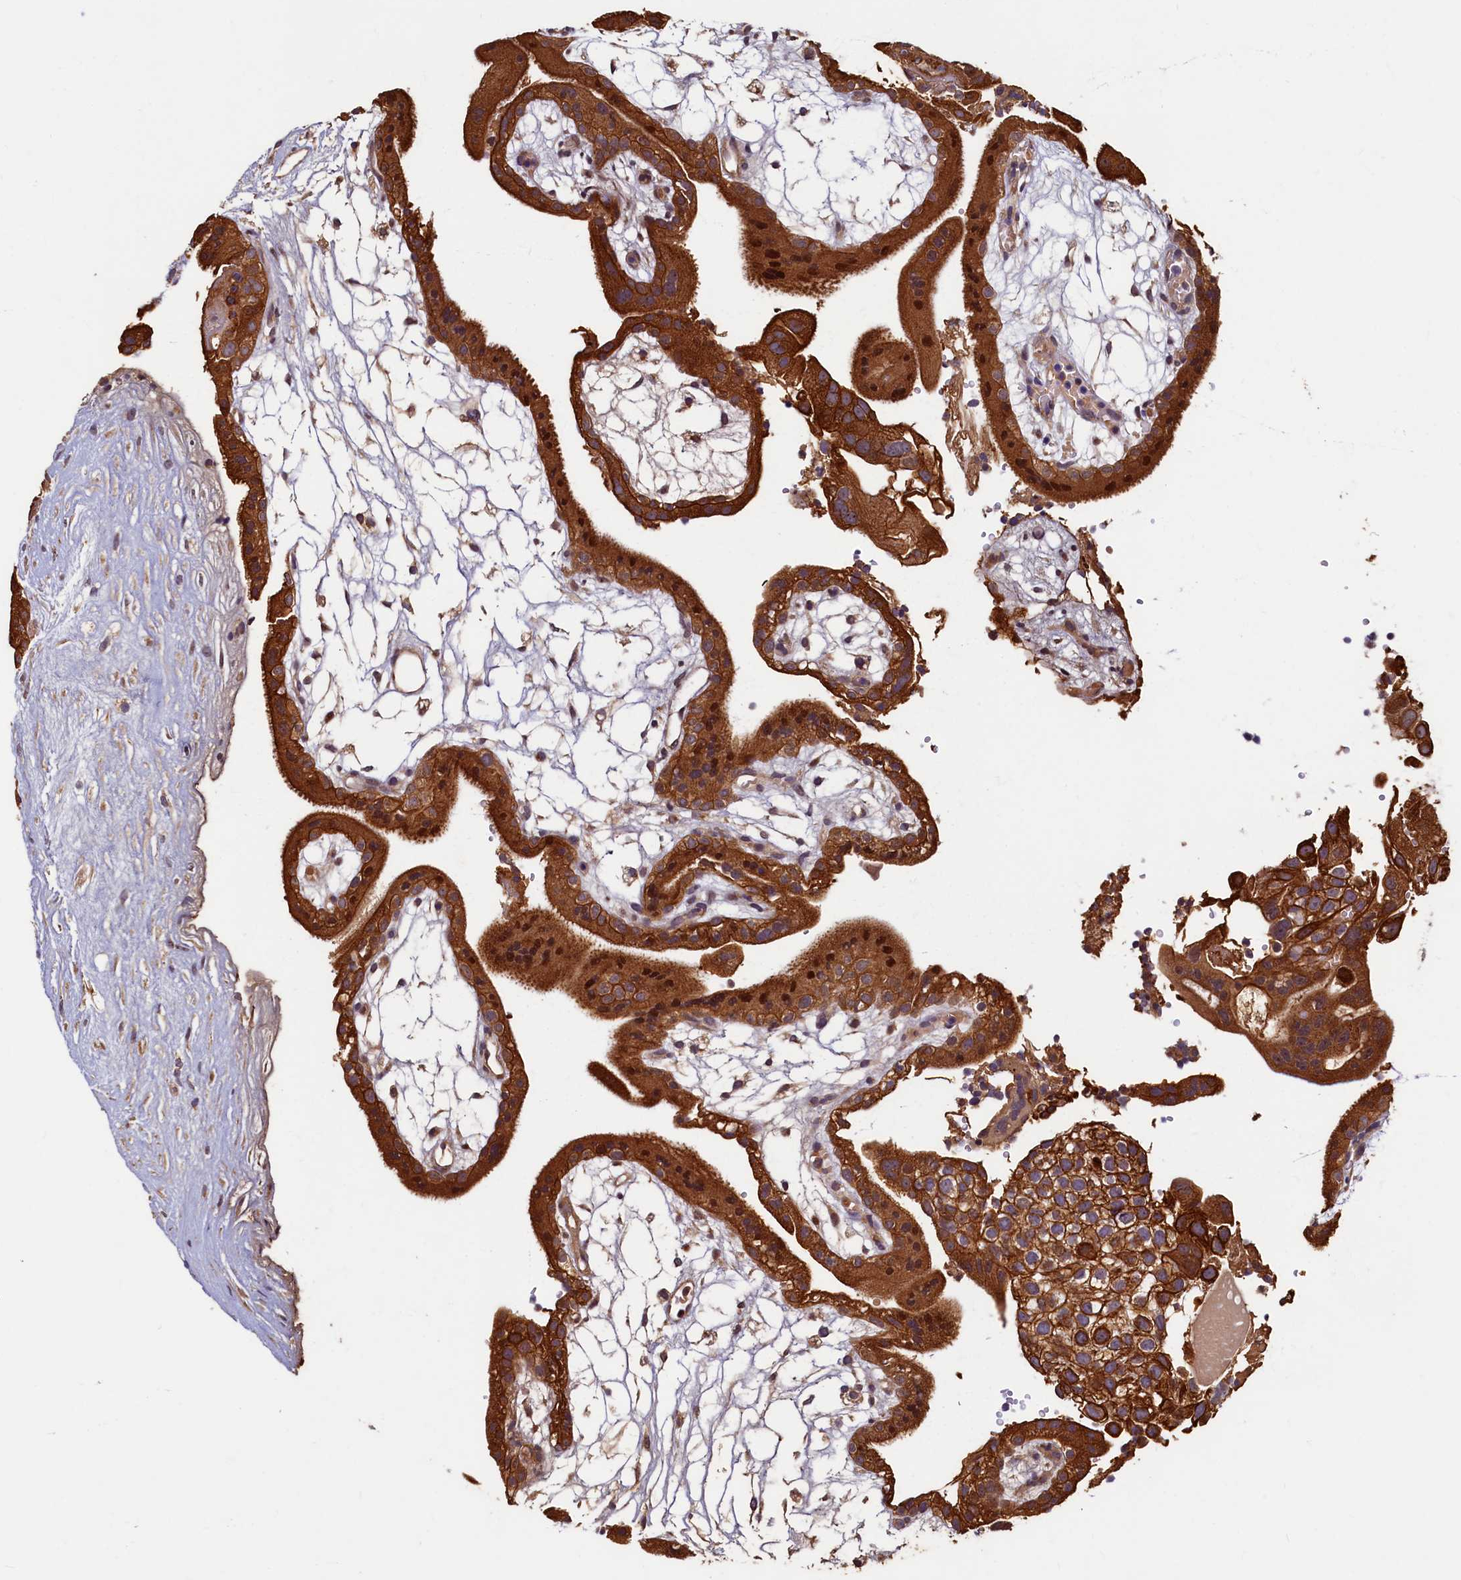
{"staining": {"intensity": "strong", "quantity": ">75%", "location": "cytoplasmic/membranous"}, "tissue": "placenta", "cell_type": "Trophoblastic cells", "image_type": "normal", "snomed": [{"axis": "morphology", "description": "Normal tissue, NOS"}, {"axis": "topography", "description": "Placenta"}], "caption": "The immunohistochemical stain highlights strong cytoplasmic/membranous positivity in trophoblastic cells of unremarkable placenta.", "gene": "NCKAP5L", "patient": {"sex": "female", "age": 18}}